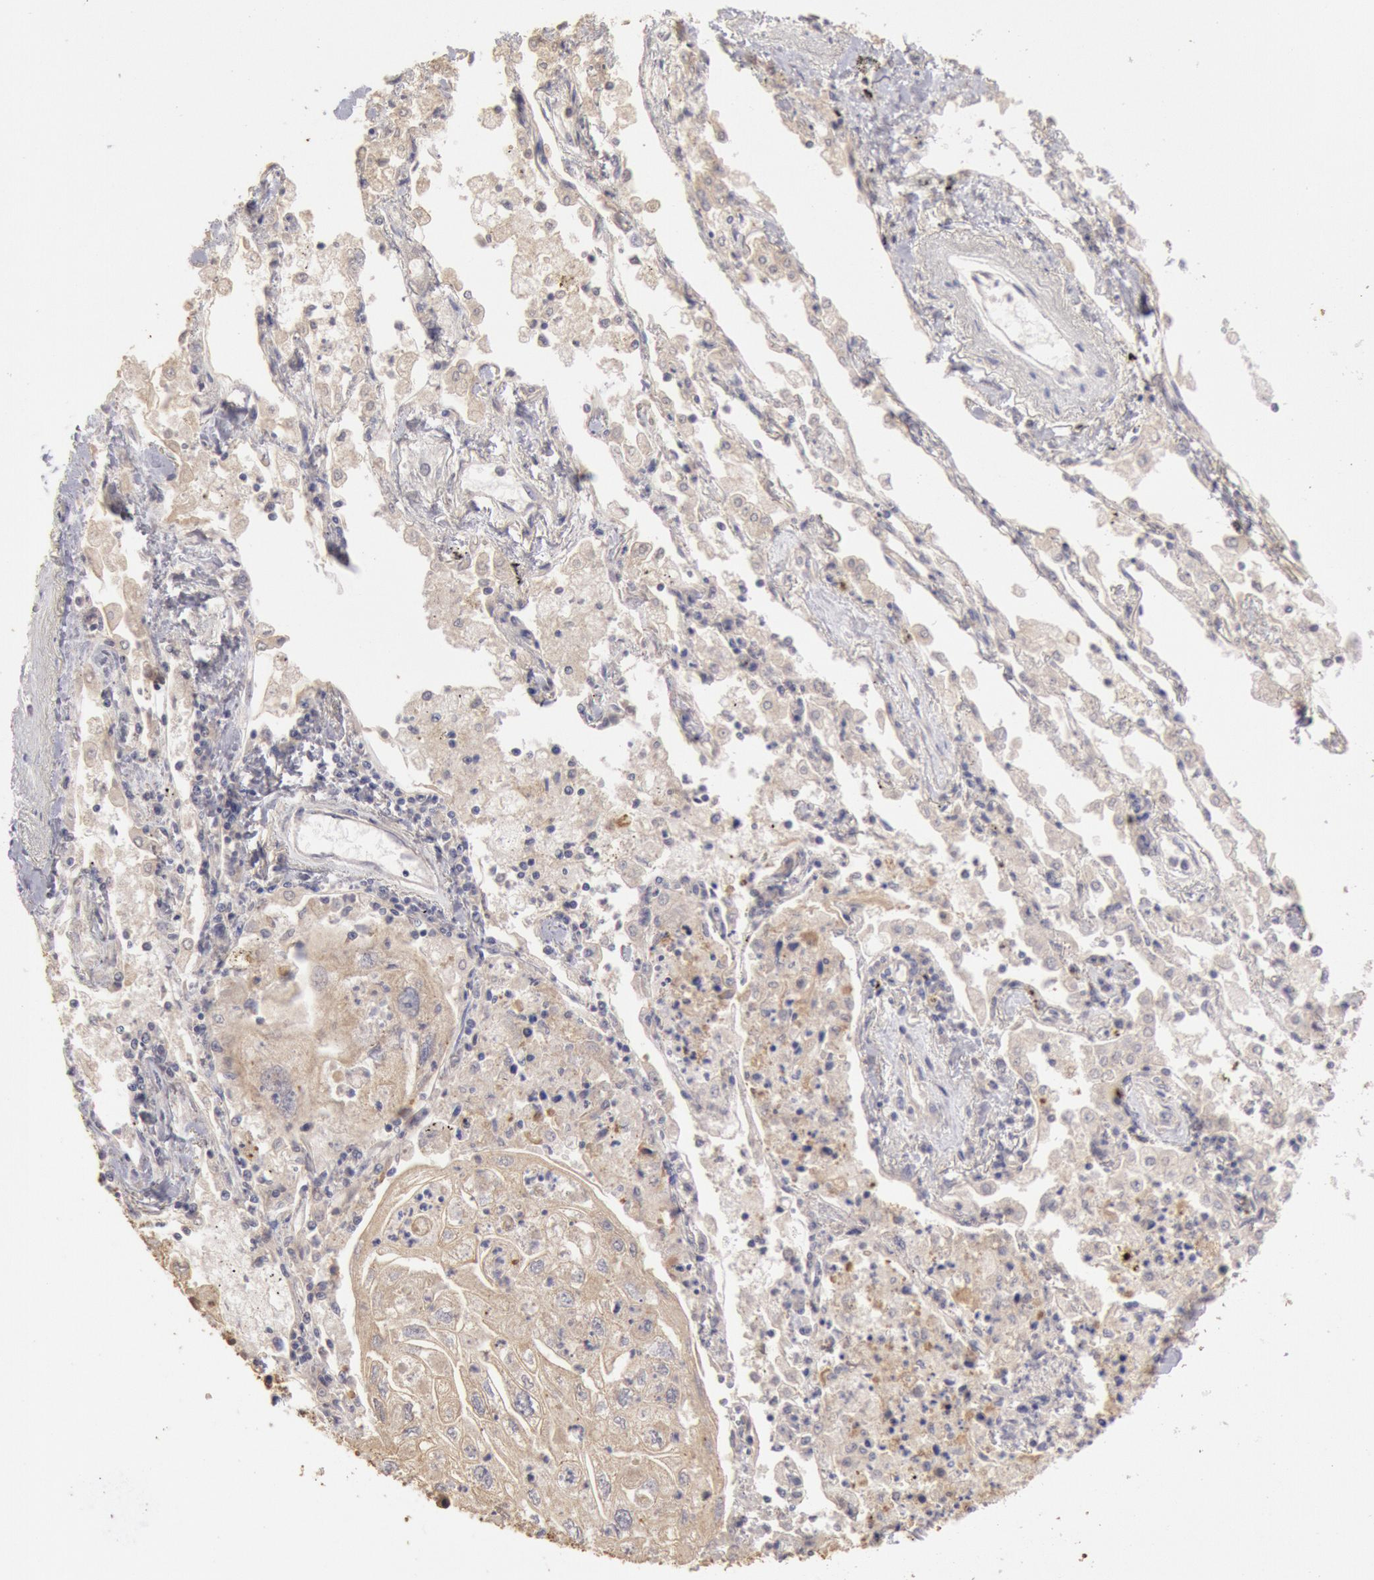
{"staining": {"intensity": "negative", "quantity": "none", "location": "none"}, "tissue": "lung cancer", "cell_type": "Tumor cells", "image_type": "cancer", "snomed": [{"axis": "morphology", "description": "Squamous cell carcinoma, NOS"}, {"axis": "topography", "description": "Lung"}], "caption": "Human lung squamous cell carcinoma stained for a protein using IHC demonstrates no positivity in tumor cells.", "gene": "ZFP36L1", "patient": {"sex": "male", "age": 75}}